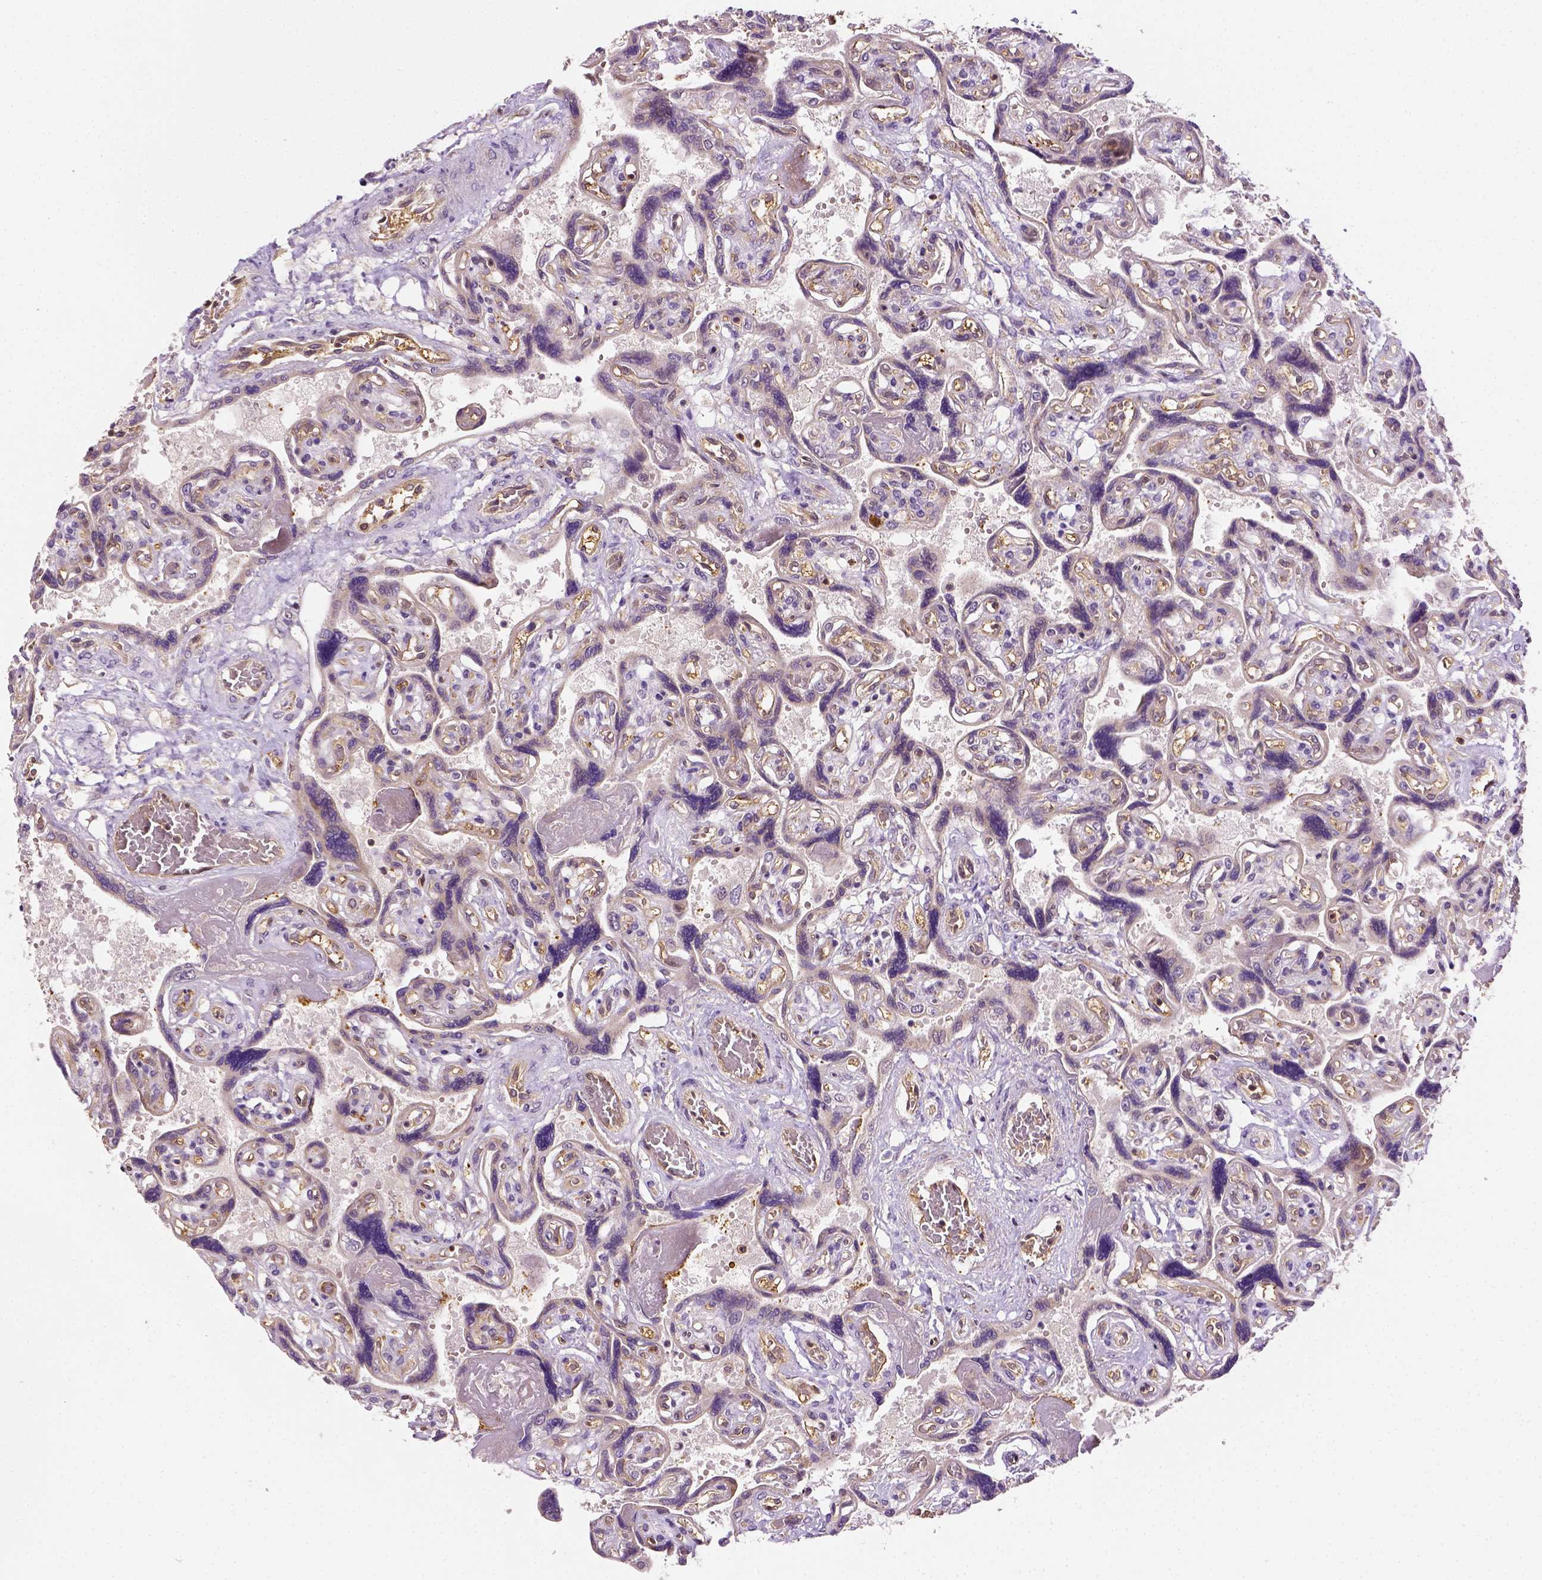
{"staining": {"intensity": "negative", "quantity": "none", "location": "none"}, "tissue": "placenta", "cell_type": "Decidual cells", "image_type": "normal", "snomed": [{"axis": "morphology", "description": "Normal tissue, NOS"}, {"axis": "topography", "description": "Placenta"}], "caption": "Histopathology image shows no significant protein staining in decidual cells of unremarkable placenta.", "gene": "MATK", "patient": {"sex": "female", "age": 32}}